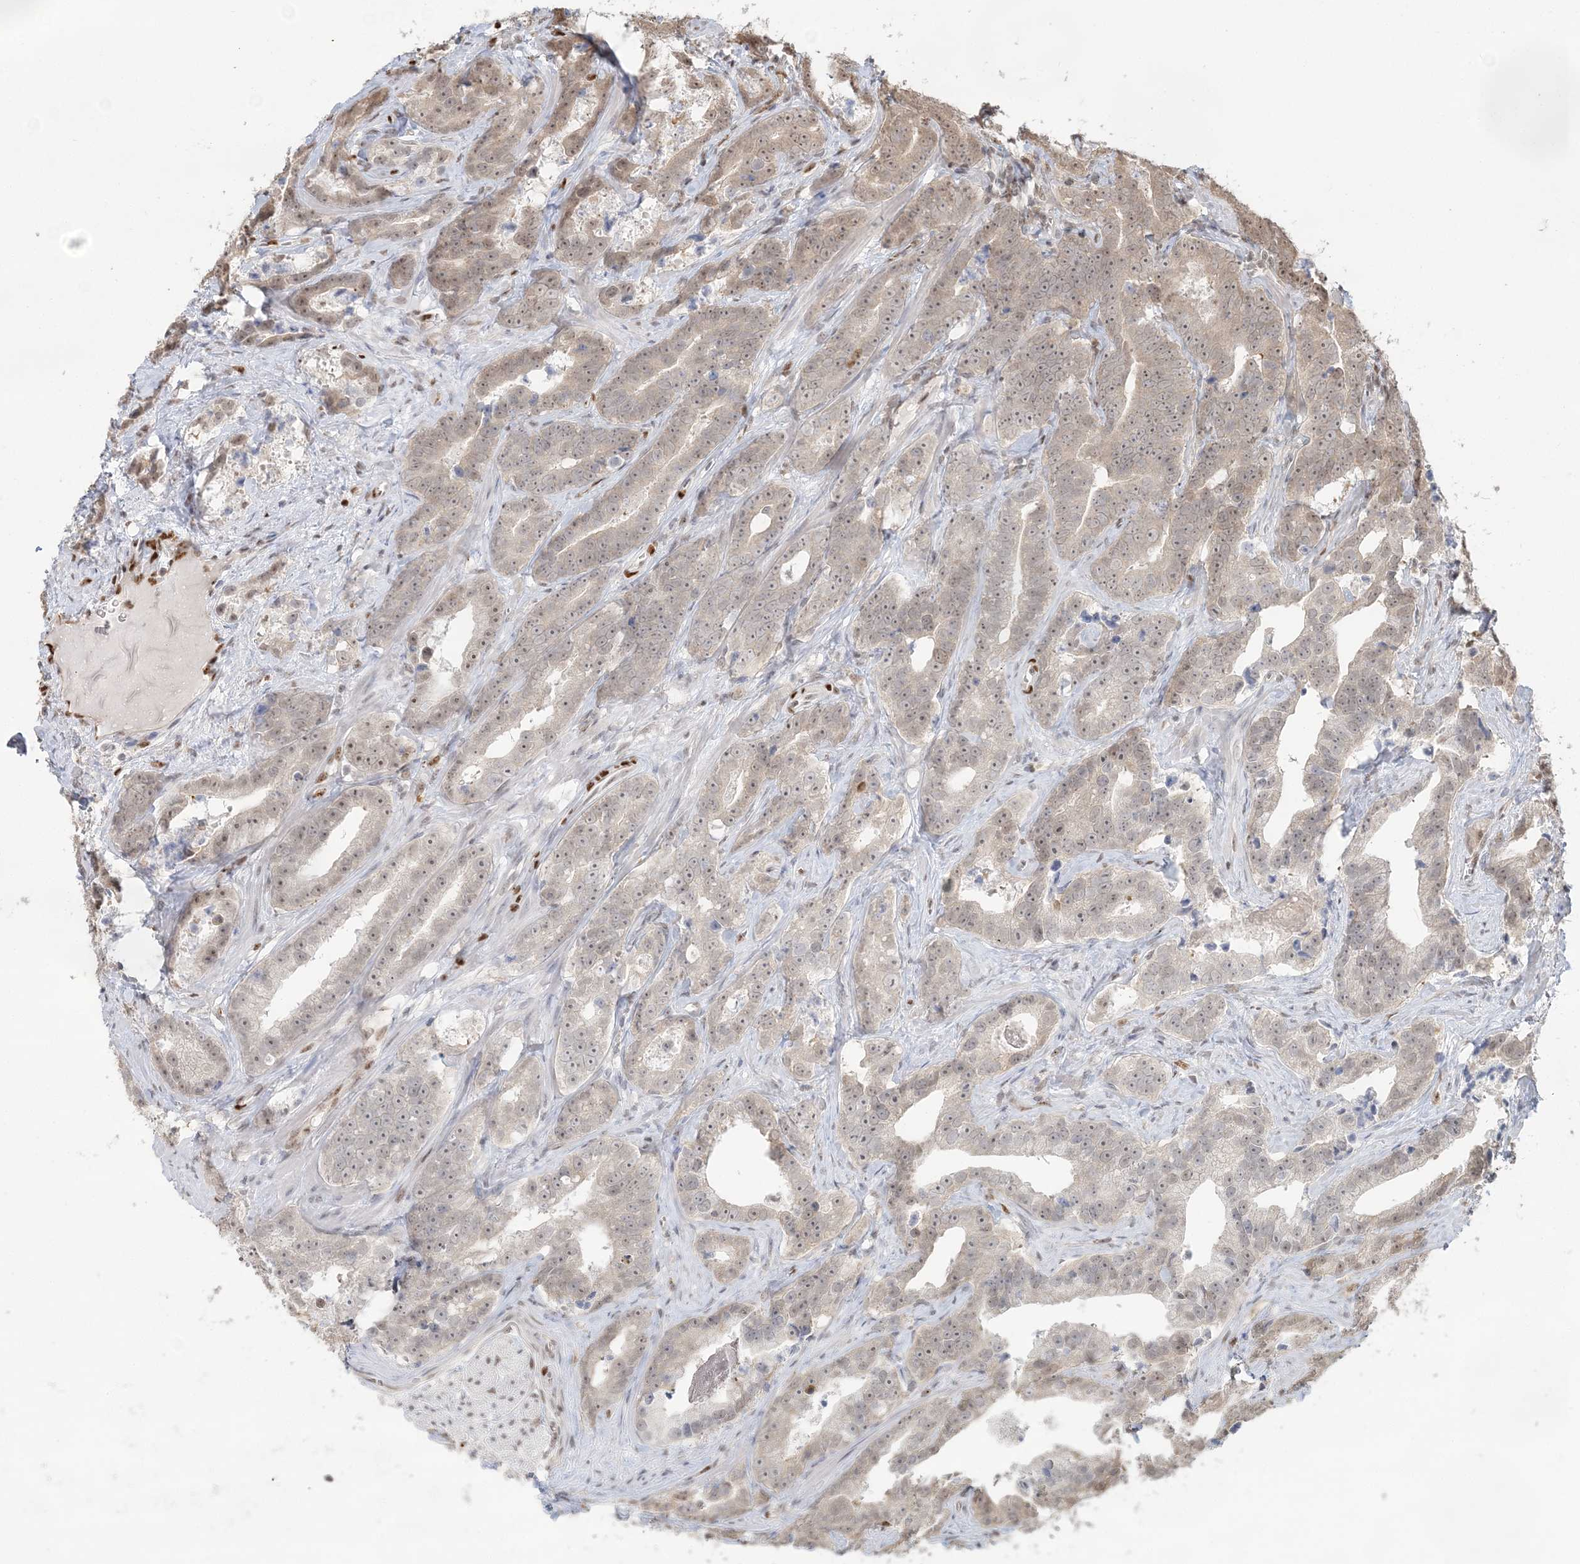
{"staining": {"intensity": "weak", "quantity": "<25%", "location": "nuclear"}, "tissue": "prostate cancer", "cell_type": "Tumor cells", "image_type": "cancer", "snomed": [{"axis": "morphology", "description": "Adenocarcinoma, High grade"}, {"axis": "topography", "description": "Prostate"}], "caption": "This photomicrograph is of high-grade adenocarcinoma (prostate) stained with immunohistochemistry (IHC) to label a protein in brown with the nuclei are counter-stained blue. There is no expression in tumor cells.", "gene": "SUMO2", "patient": {"sex": "male", "age": 62}}